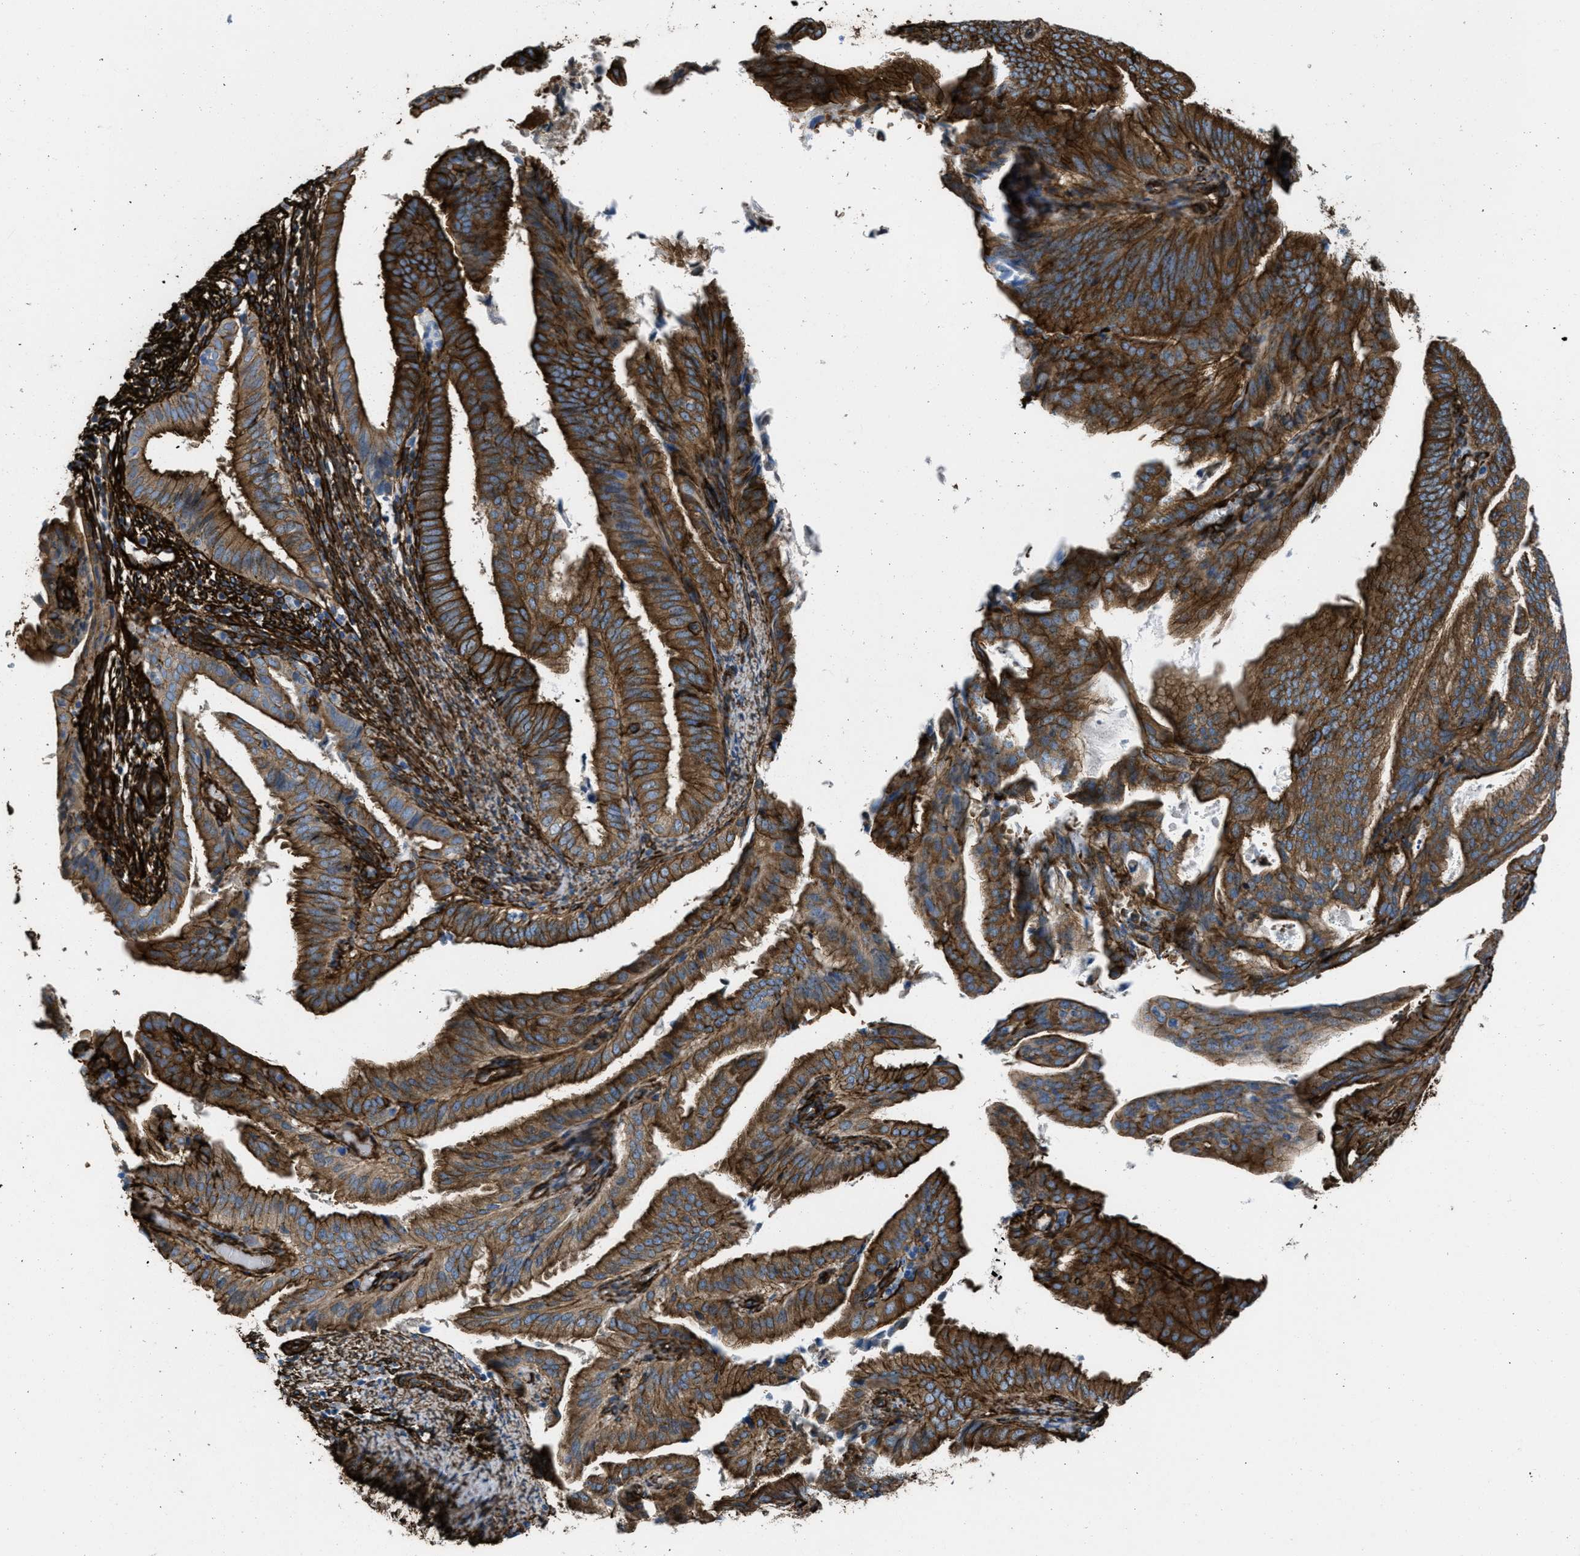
{"staining": {"intensity": "strong", "quantity": ">75%", "location": "cytoplasmic/membranous"}, "tissue": "endometrial cancer", "cell_type": "Tumor cells", "image_type": "cancer", "snomed": [{"axis": "morphology", "description": "Adenocarcinoma, NOS"}, {"axis": "topography", "description": "Endometrium"}], "caption": "A brown stain labels strong cytoplasmic/membranous positivity of a protein in human endometrial cancer tumor cells.", "gene": "CALD1", "patient": {"sex": "female", "age": 58}}